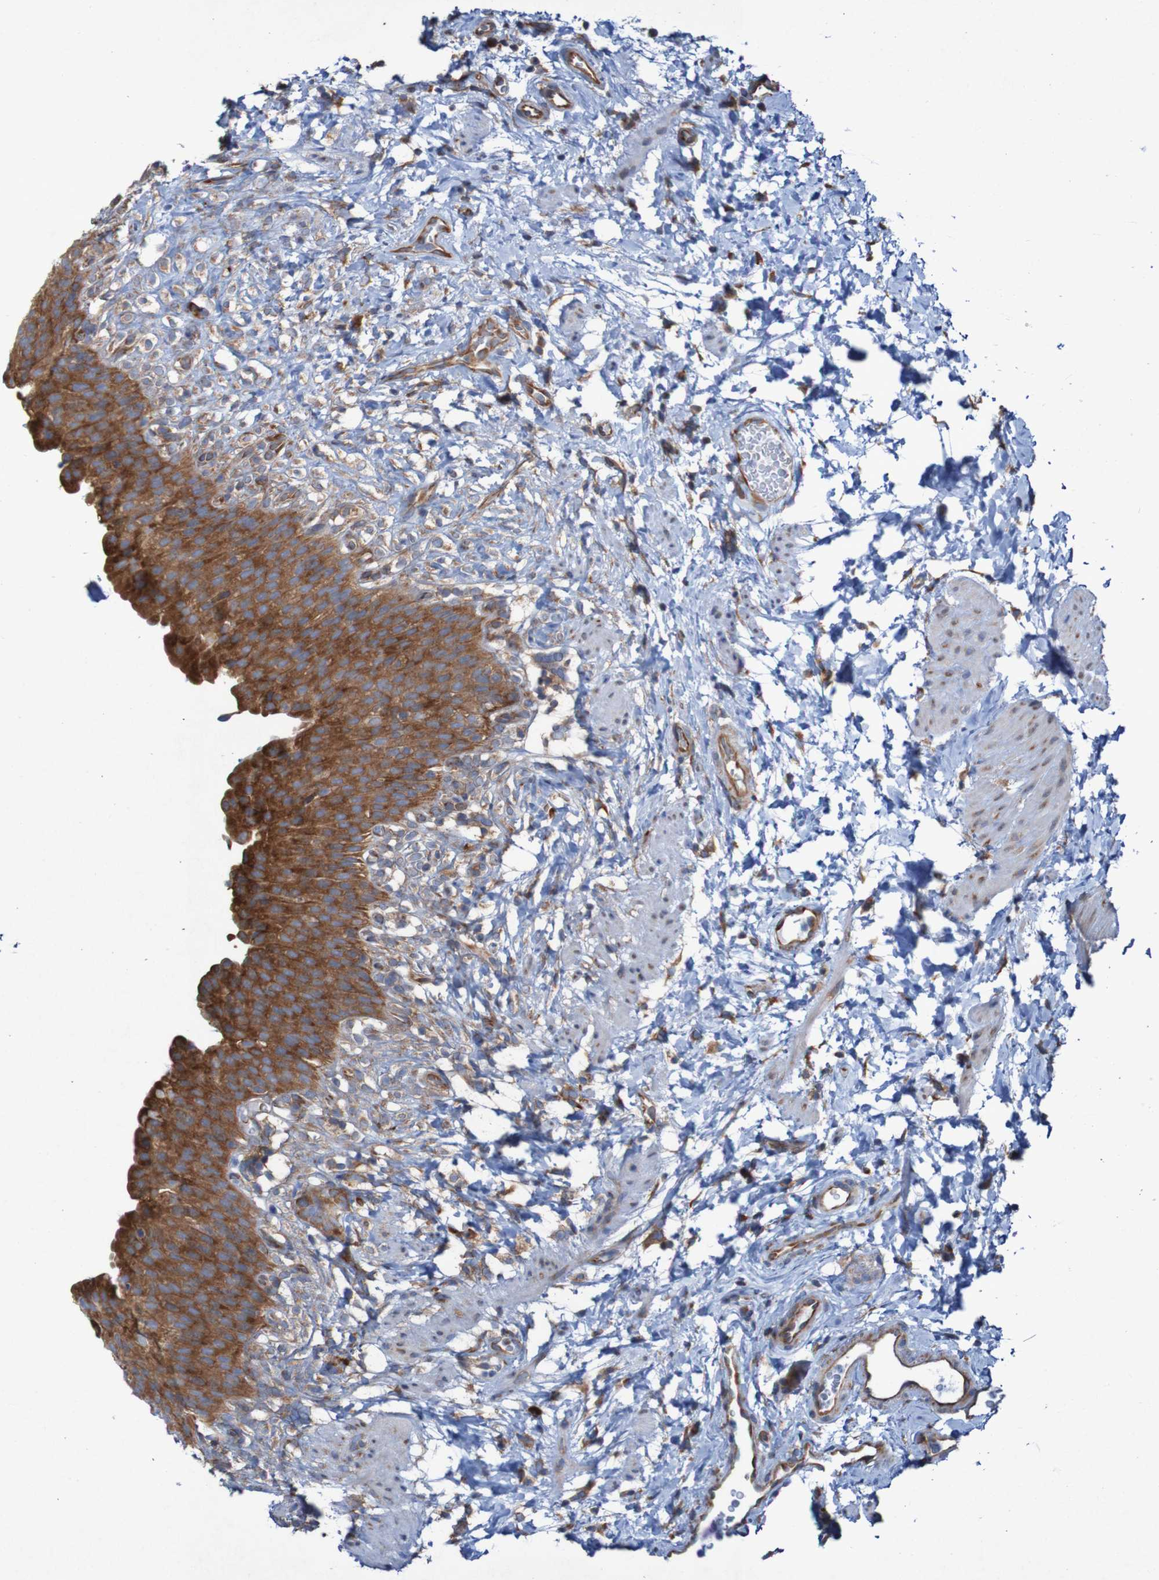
{"staining": {"intensity": "strong", "quantity": ">75%", "location": "cytoplasmic/membranous"}, "tissue": "urinary bladder", "cell_type": "Urothelial cells", "image_type": "normal", "snomed": [{"axis": "morphology", "description": "Normal tissue, NOS"}, {"axis": "topography", "description": "Urinary bladder"}], "caption": "Immunohistochemical staining of unremarkable urinary bladder shows >75% levels of strong cytoplasmic/membranous protein staining in approximately >75% of urothelial cells.", "gene": "RPL10L", "patient": {"sex": "female", "age": 79}}